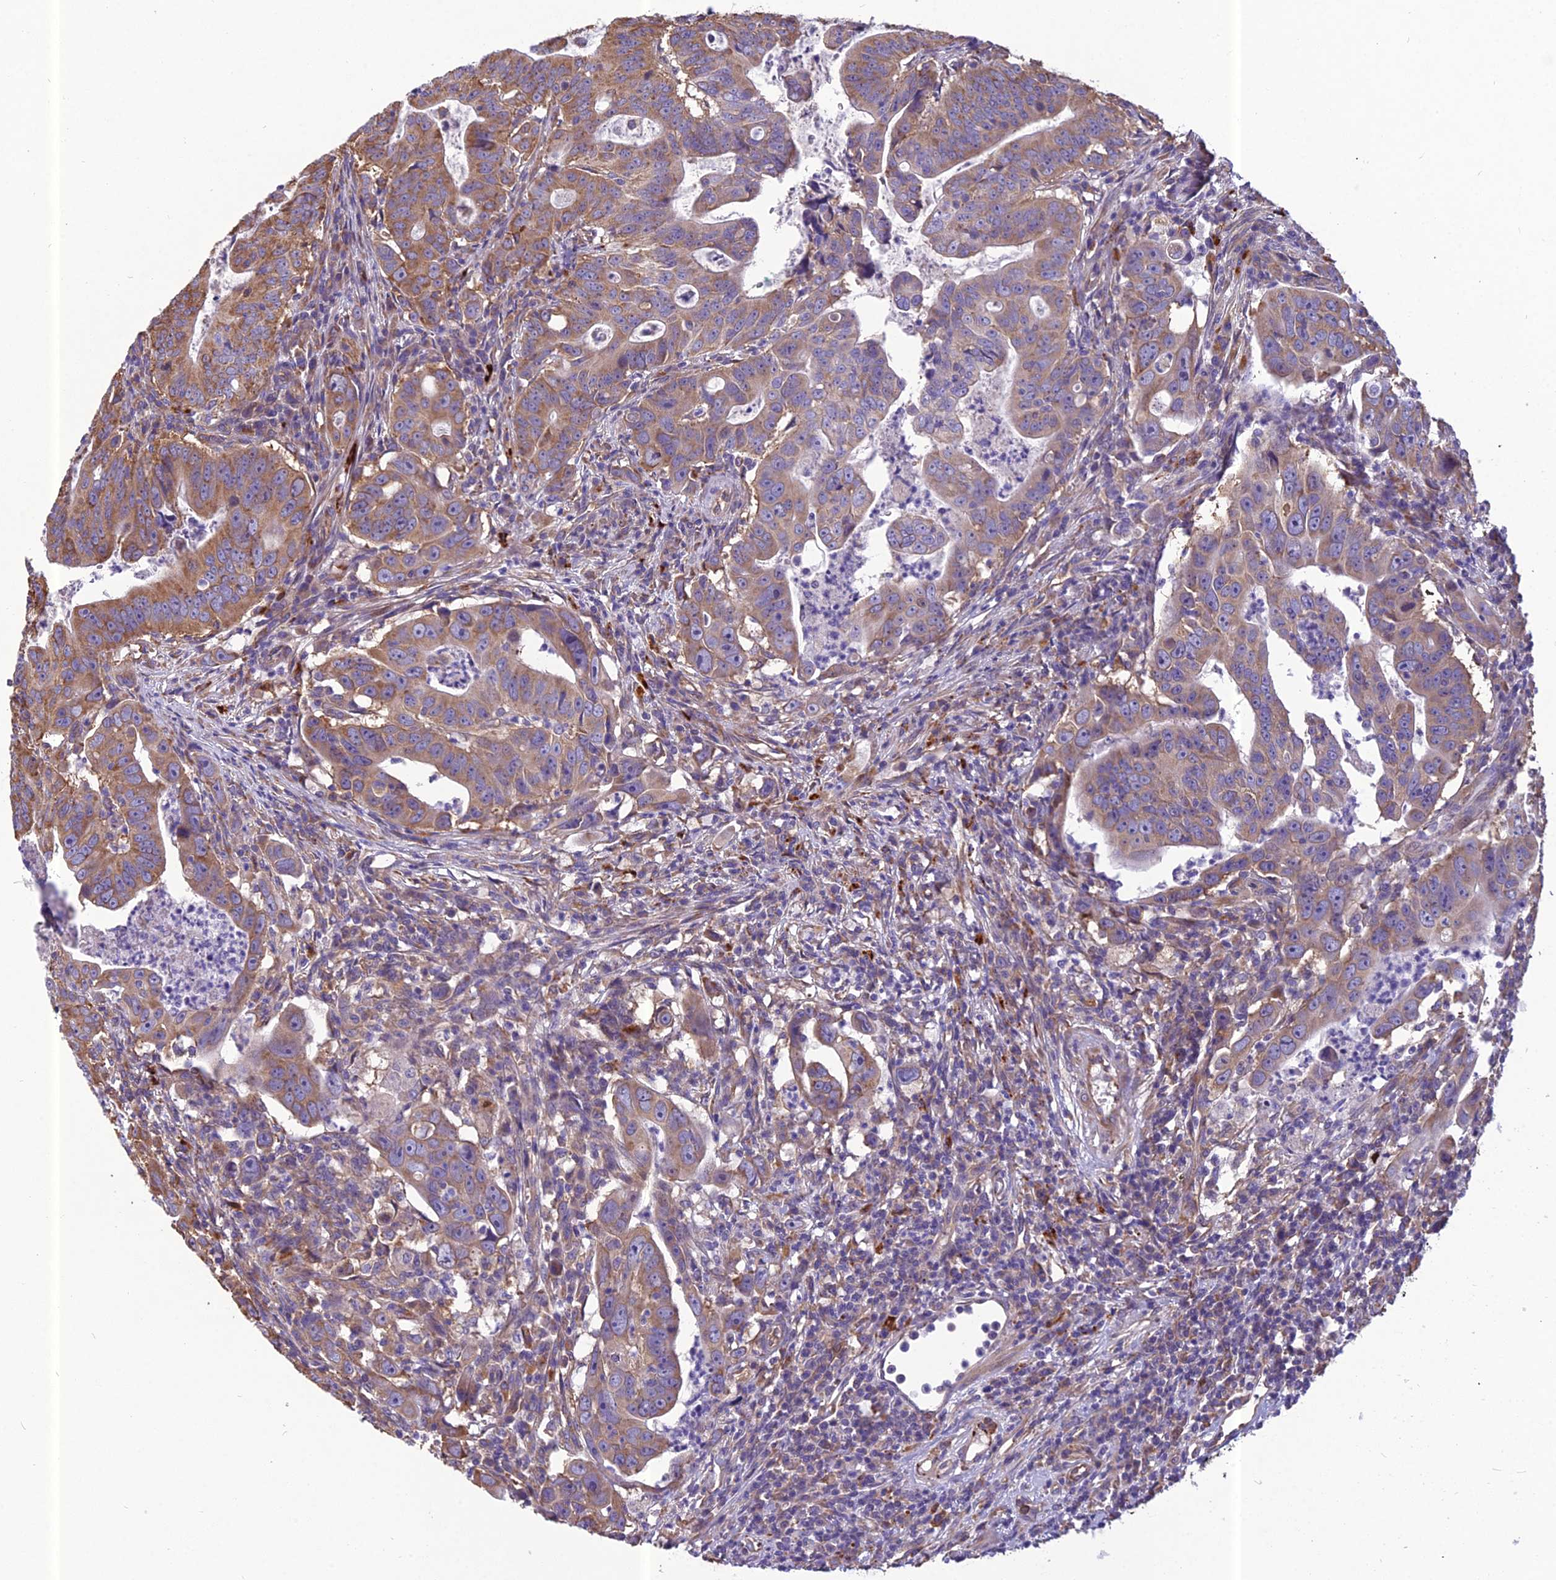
{"staining": {"intensity": "moderate", "quantity": ">75%", "location": "cytoplasmic/membranous"}, "tissue": "colorectal cancer", "cell_type": "Tumor cells", "image_type": "cancer", "snomed": [{"axis": "morphology", "description": "Adenocarcinoma, NOS"}, {"axis": "topography", "description": "Rectum"}], "caption": "Immunohistochemical staining of colorectal adenocarcinoma displays medium levels of moderate cytoplasmic/membranous expression in about >75% of tumor cells. The staining was performed using DAB (3,3'-diaminobenzidine) to visualize the protein expression in brown, while the nuclei were stained in blue with hematoxylin (Magnification: 20x).", "gene": "SPDL1", "patient": {"sex": "male", "age": 69}}